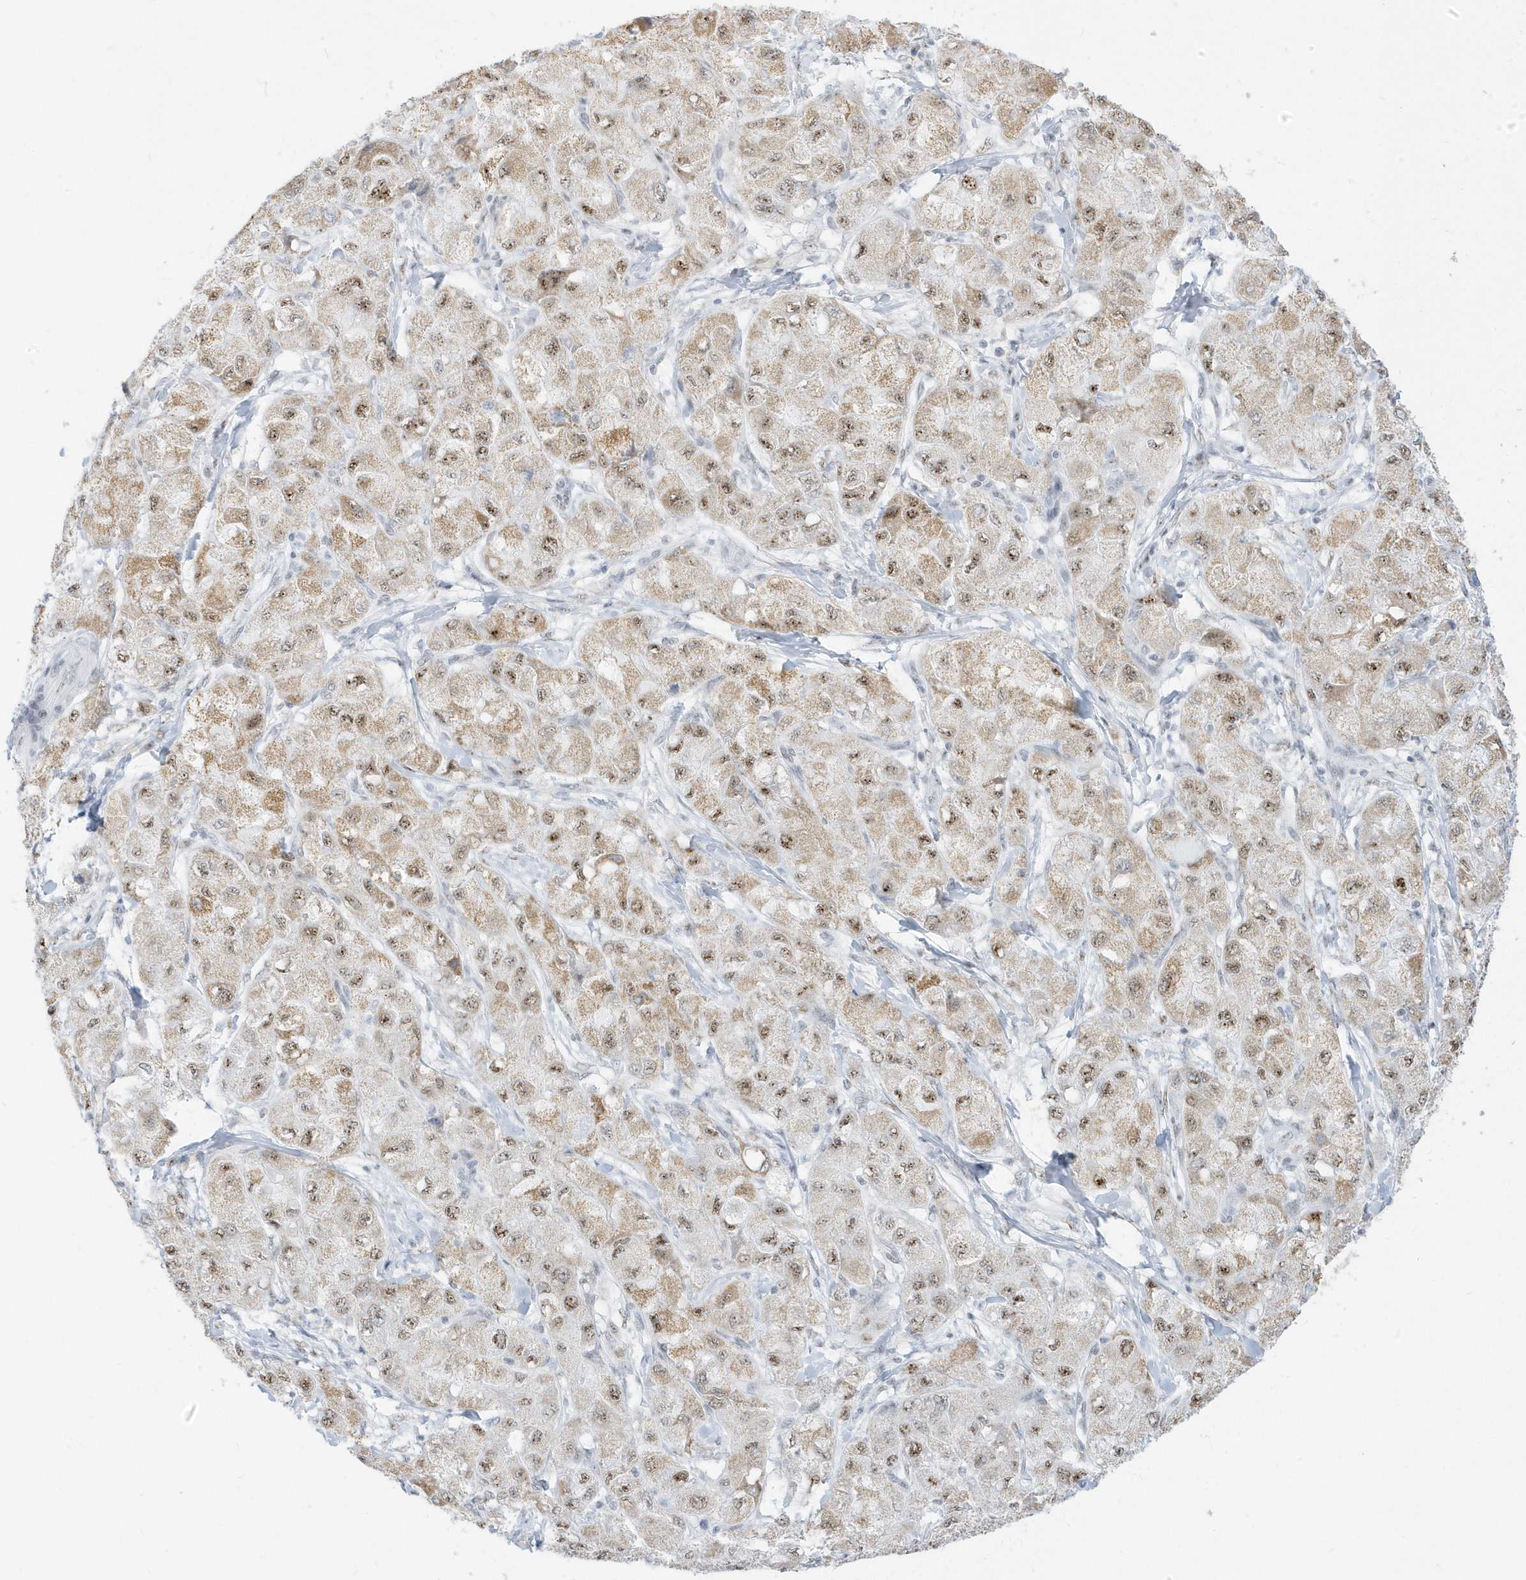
{"staining": {"intensity": "moderate", "quantity": ">75%", "location": "cytoplasmic/membranous,nuclear"}, "tissue": "liver cancer", "cell_type": "Tumor cells", "image_type": "cancer", "snomed": [{"axis": "morphology", "description": "Carcinoma, Hepatocellular, NOS"}, {"axis": "topography", "description": "Liver"}], "caption": "Protein expression analysis of human liver hepatocellular carcinoma reveals moderate cytoplasmic/membranous and nuclear expression in about >75% of tumor cells. (brown staining indicates protein expression, while blue staining denotes nuclei).", "gene": "PLEKHN1", "patient": {"sex": "male", "age": 80}}